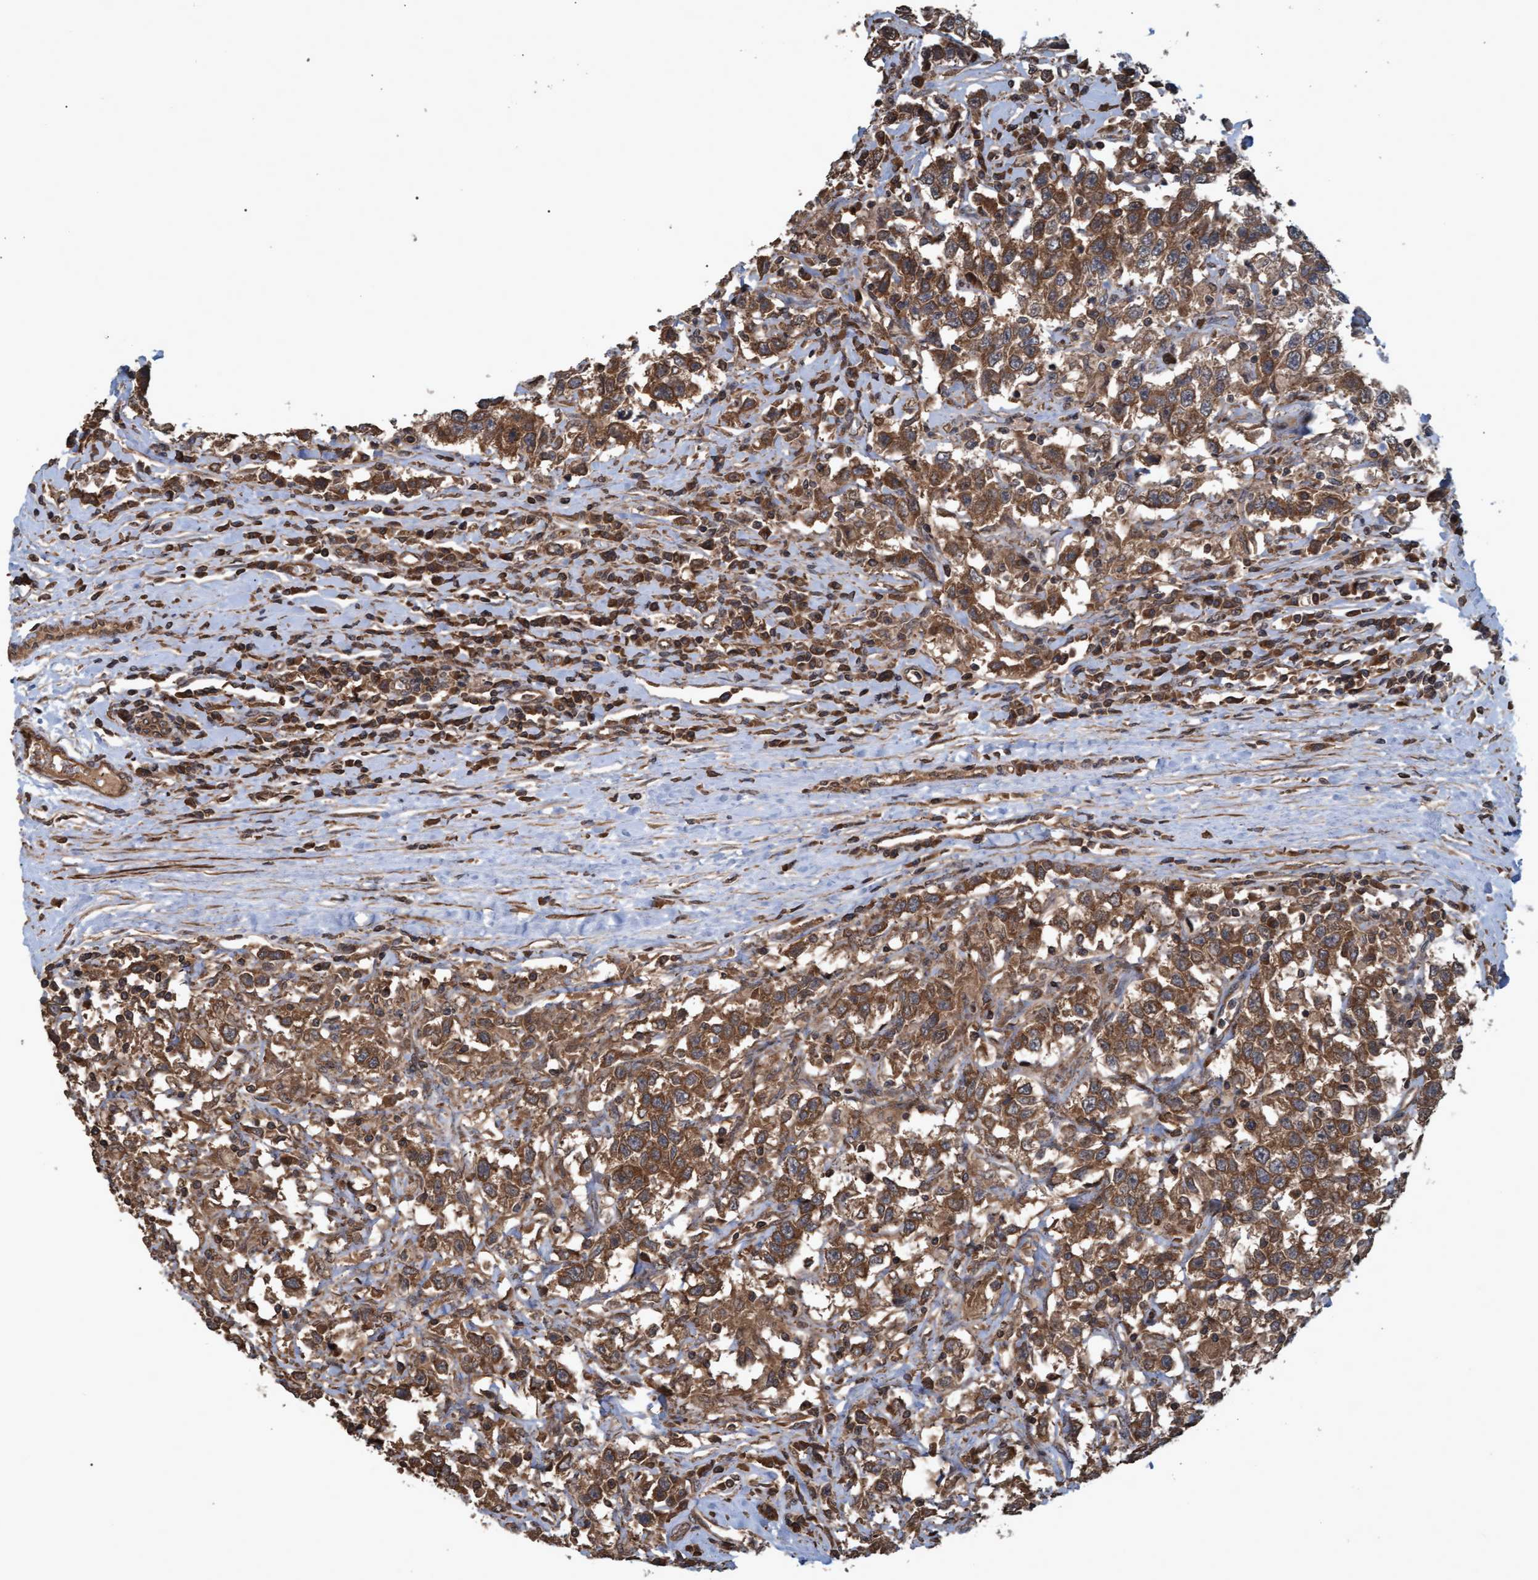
{"staining": {"intensity": "moderate", "quantity": ">75%", "location": "cytoplasmic/membranous"}, "tissue": "testis cancer", "cell_type": "Tumor cells", "image_type": "cancer", "snomed": [{"axis": "morphology", "description": "Seminoma, NOS"}, {"axis": "topography", "description": "Testis"}], "caption": "The micrograph exhibits a brown stain indicating the presence of a protein in the cytoplasmic/membranous of tumor cells in testis seminoma.", "gene": "GGT6", "patient": {"sex": "male", "age": 41}}